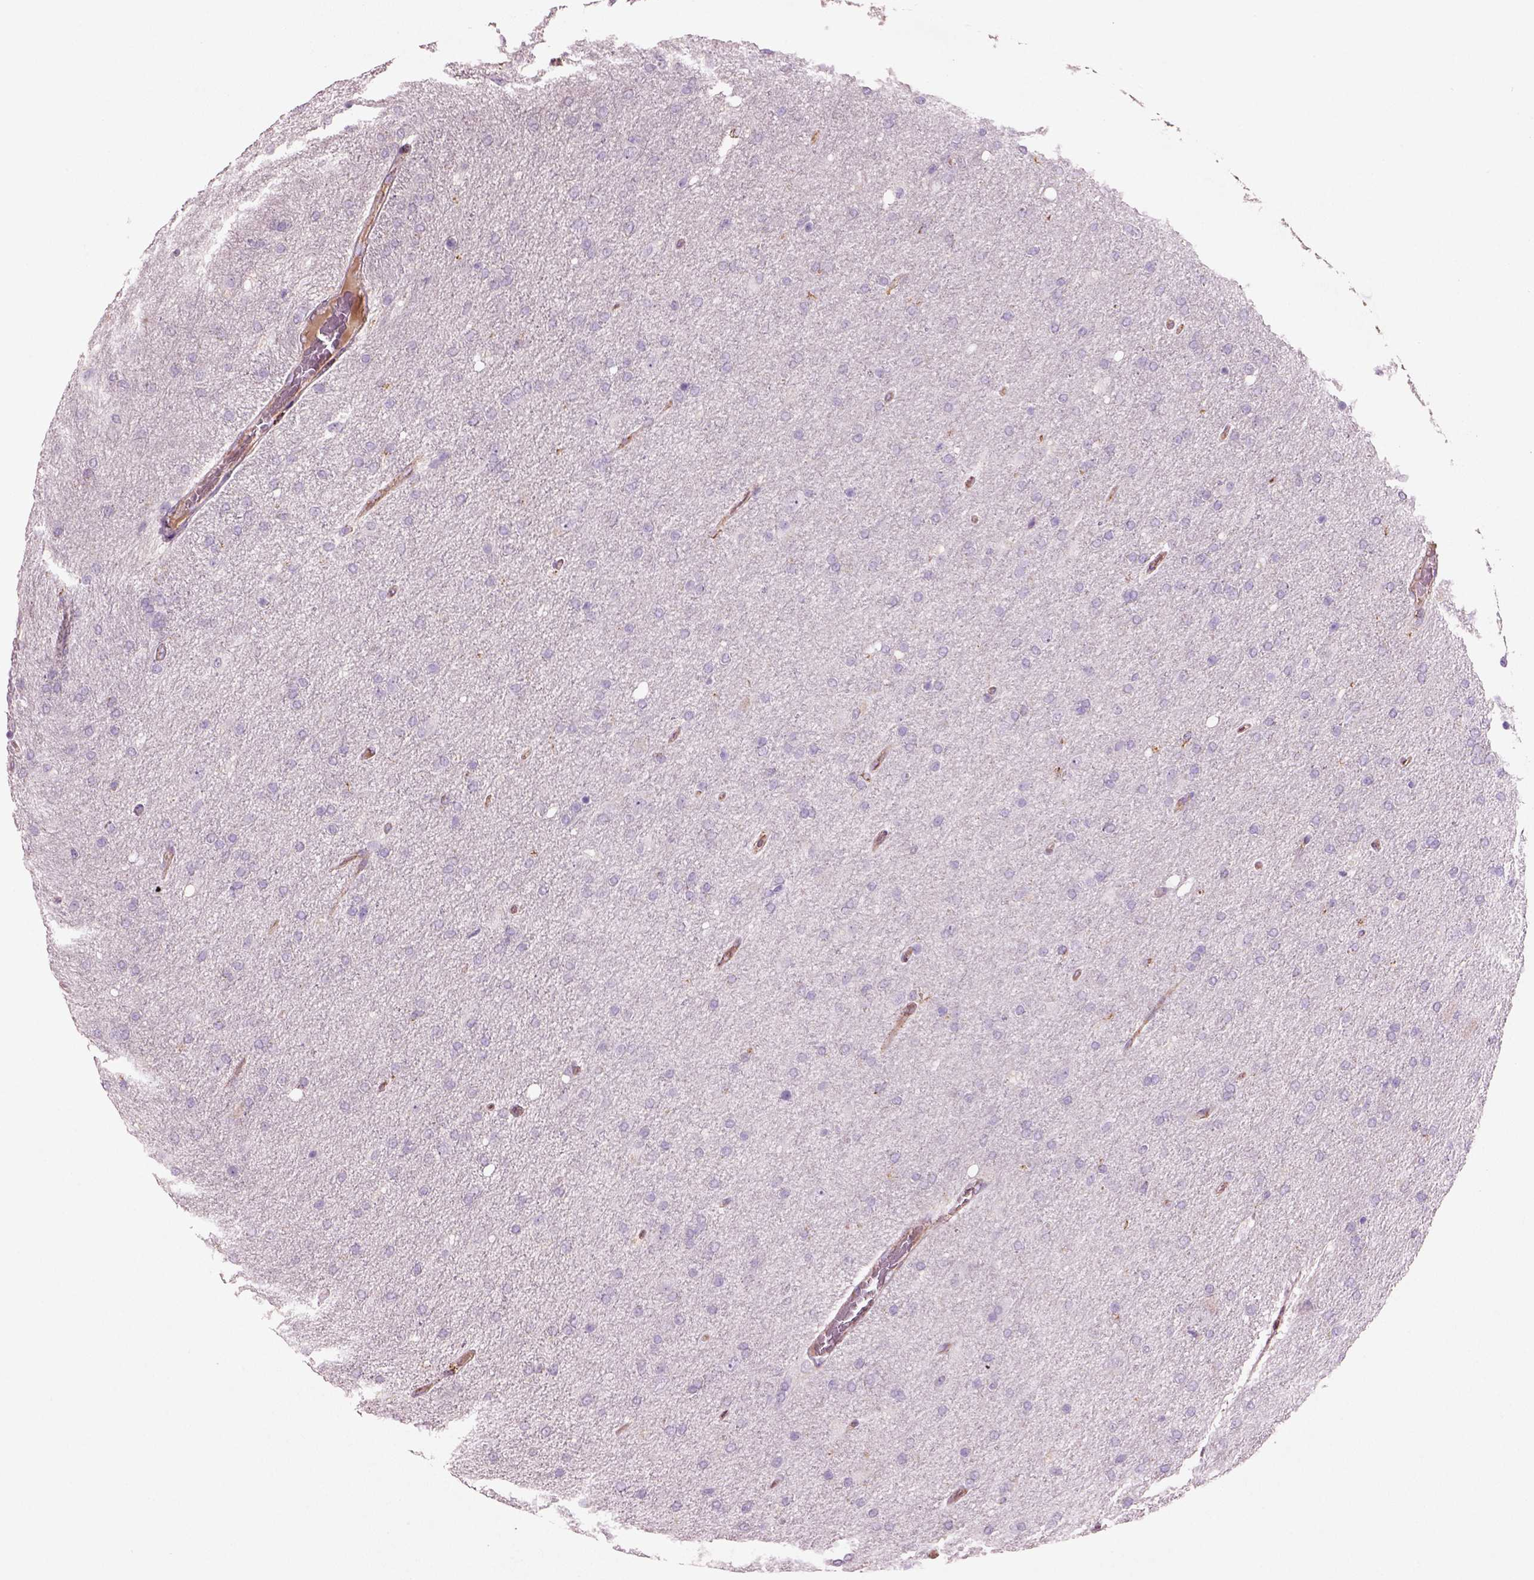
{"staining": {"intensity": "negative", "quantity": "none", "location": "none"}, "tissue": "glioma", "cell_type": "Tumor cells", "image_type": "cancer", "snomed": [{"axis": "morphology", "description": "Glioma, malignant, High grade"}, {"axis": "topography", "description": "Cerebral cortex"}], "caption": "DAB immunohistochemical staining of human high-grade glioma (malignant) displays no significant expression in tumor cells. Brightfield microscopy of IHC stained with DAB (3,3'-diaminobenzidine) (brown) and hematoxylin (blue), captured at high magnification.", "gene": "SLC25A24", "patient": {"sex": "male", "age": 70}}